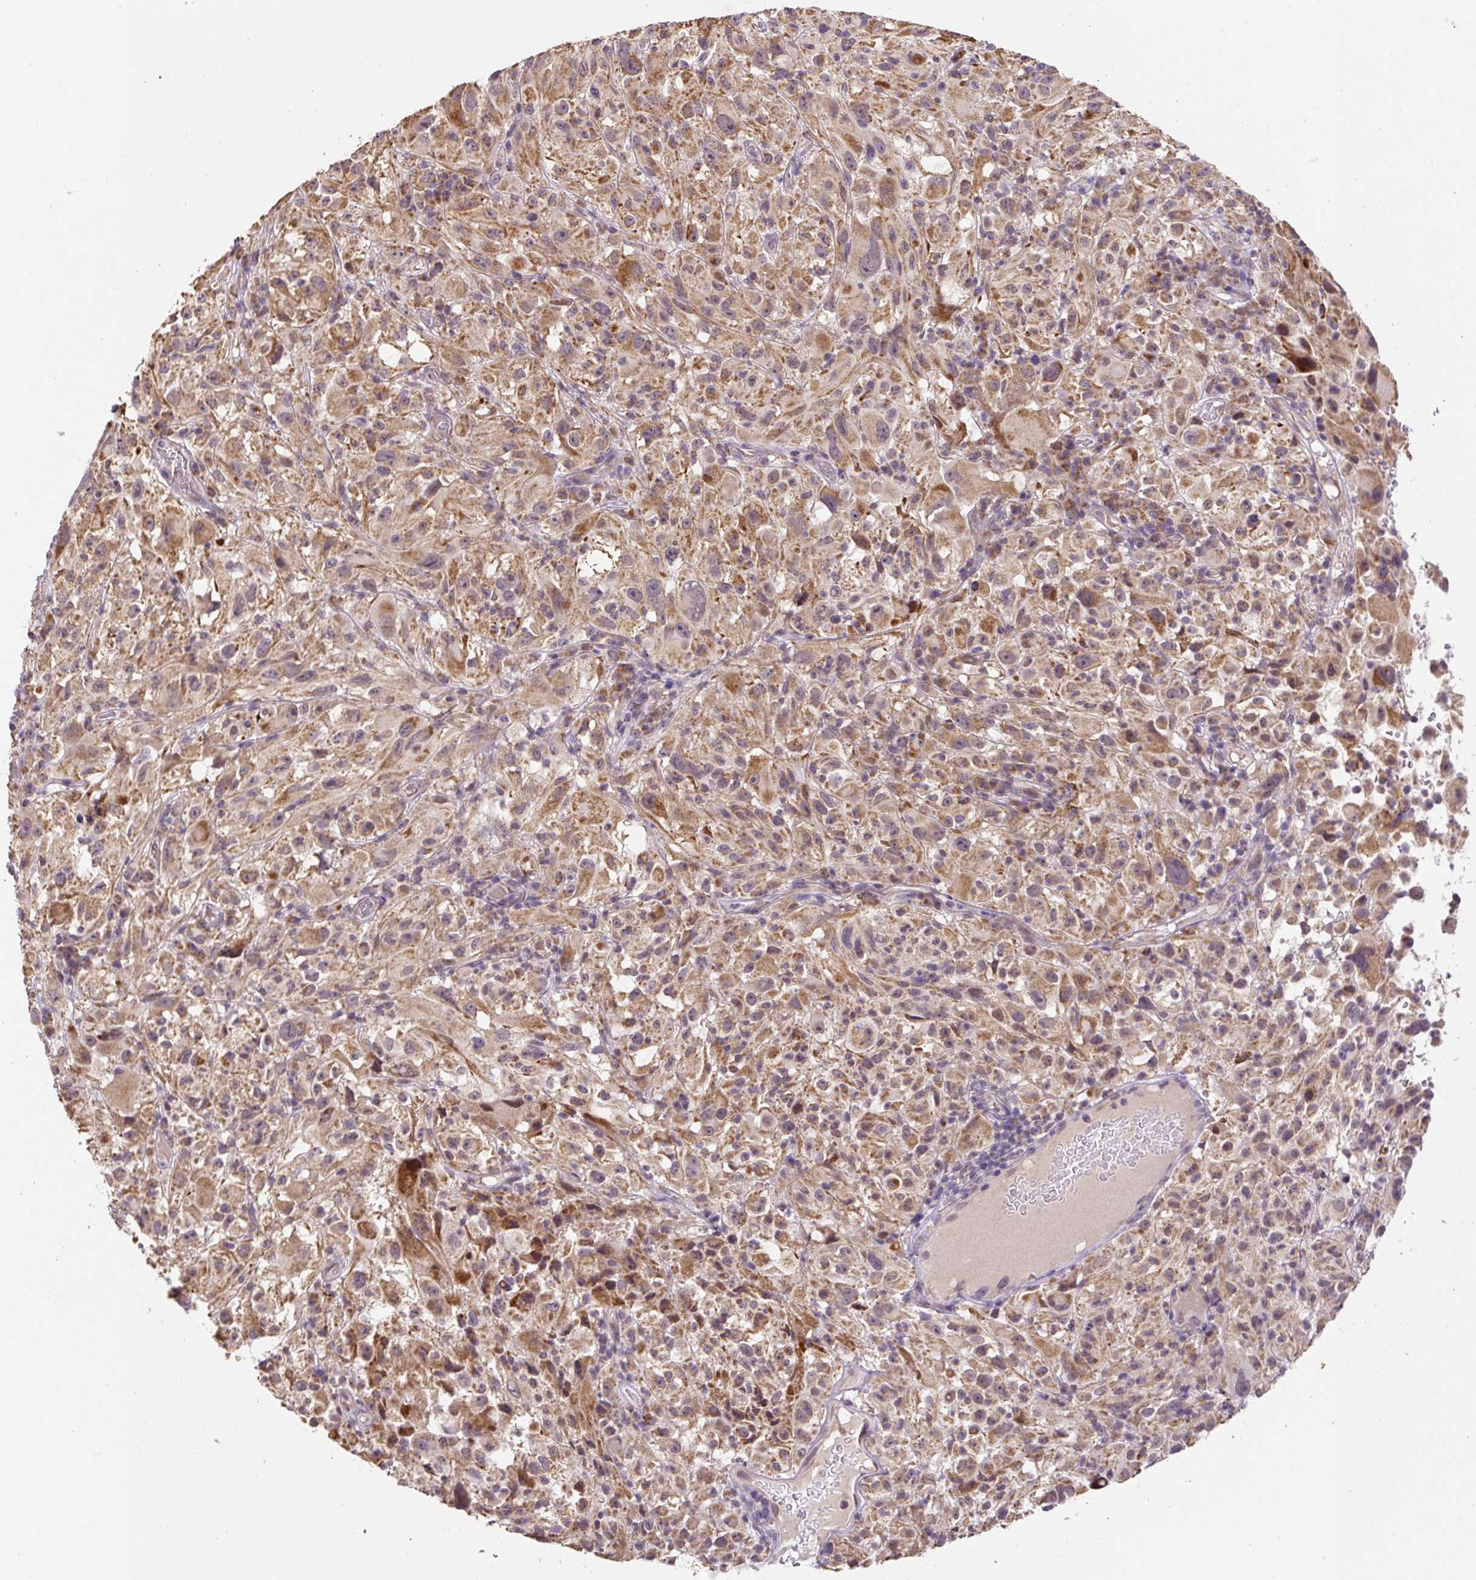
{"staining": {"intensity": "moderate", "quantity": ">75%", "location": "cytoplasmic/membranous"}, "tissue": "melanoma", "cell_type": "Tumor cells", "image_type": "cancer", "snomed": [{"axis": "morphology", "description": "Malignant melanoma, NOS"}, {"axis": "topography", "description": "Skin"}], "caption": "Approximately >75% of tumor cells in human malignant melanoma exhibit moderate cytoplasmic/membranous protein staining as visualized by brown immunohistochemical staining.", "gene": "MFSD9", "patient": {"sex": "female", "age": 71}}